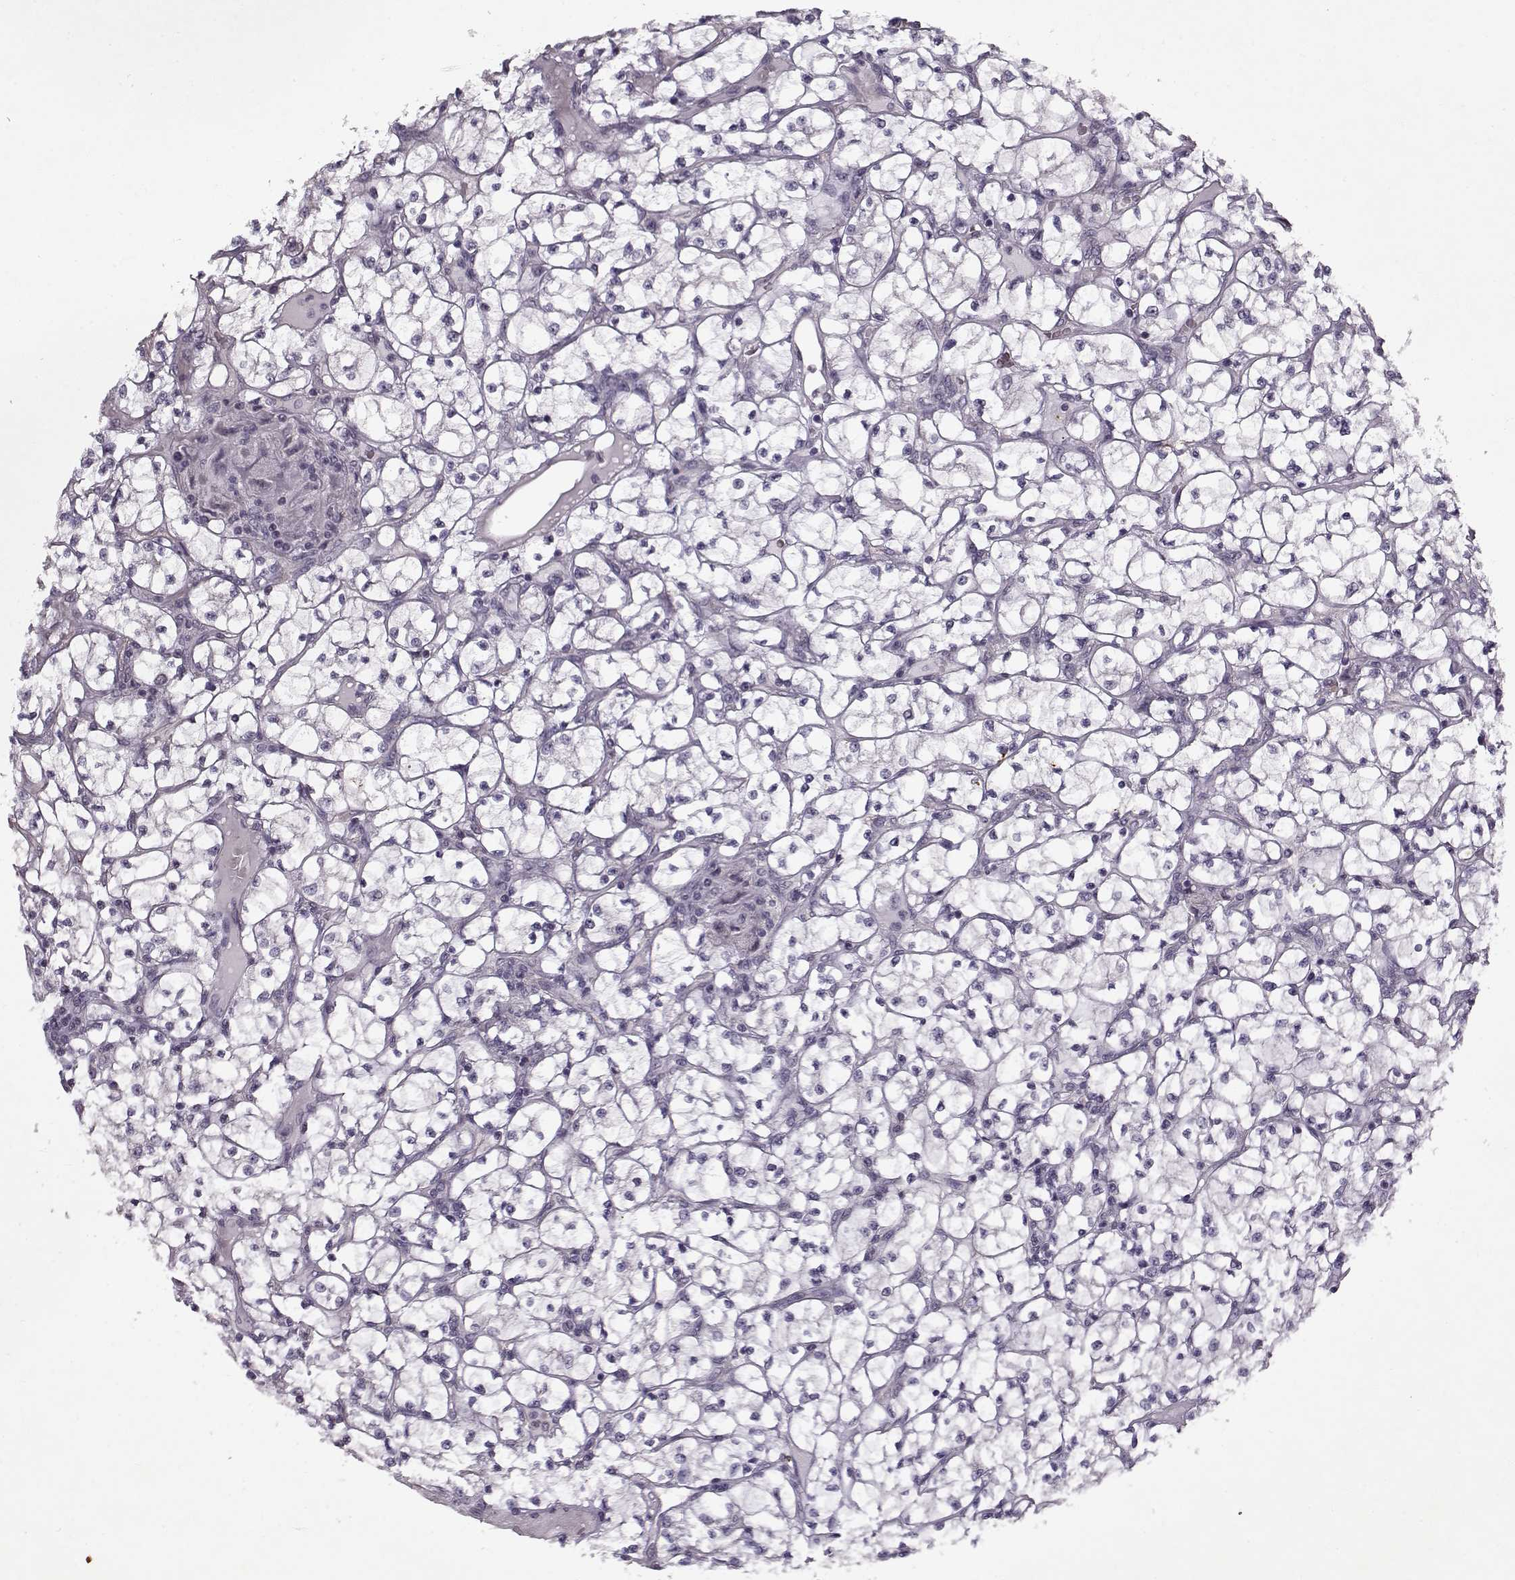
{"staining": {"intensity": "negative", "quantity": "none", "location": "none"}, "tissue": "renal cancer", "cell_type": "Tumor cells", "image_type": "cancer", "snomed": [{"axis": "morphology", "description": "Adenocarcinoma, NOS"}, {"axis": "topography", "description": "Kidney"}], "caption": "This is an immunohistochemistry (IHC) histopathology image of human adenocarcinoma (renal). There is no expression in tumor cells.", "gene": "KRT9", "patient": {"sex": "female", "age": 64}}